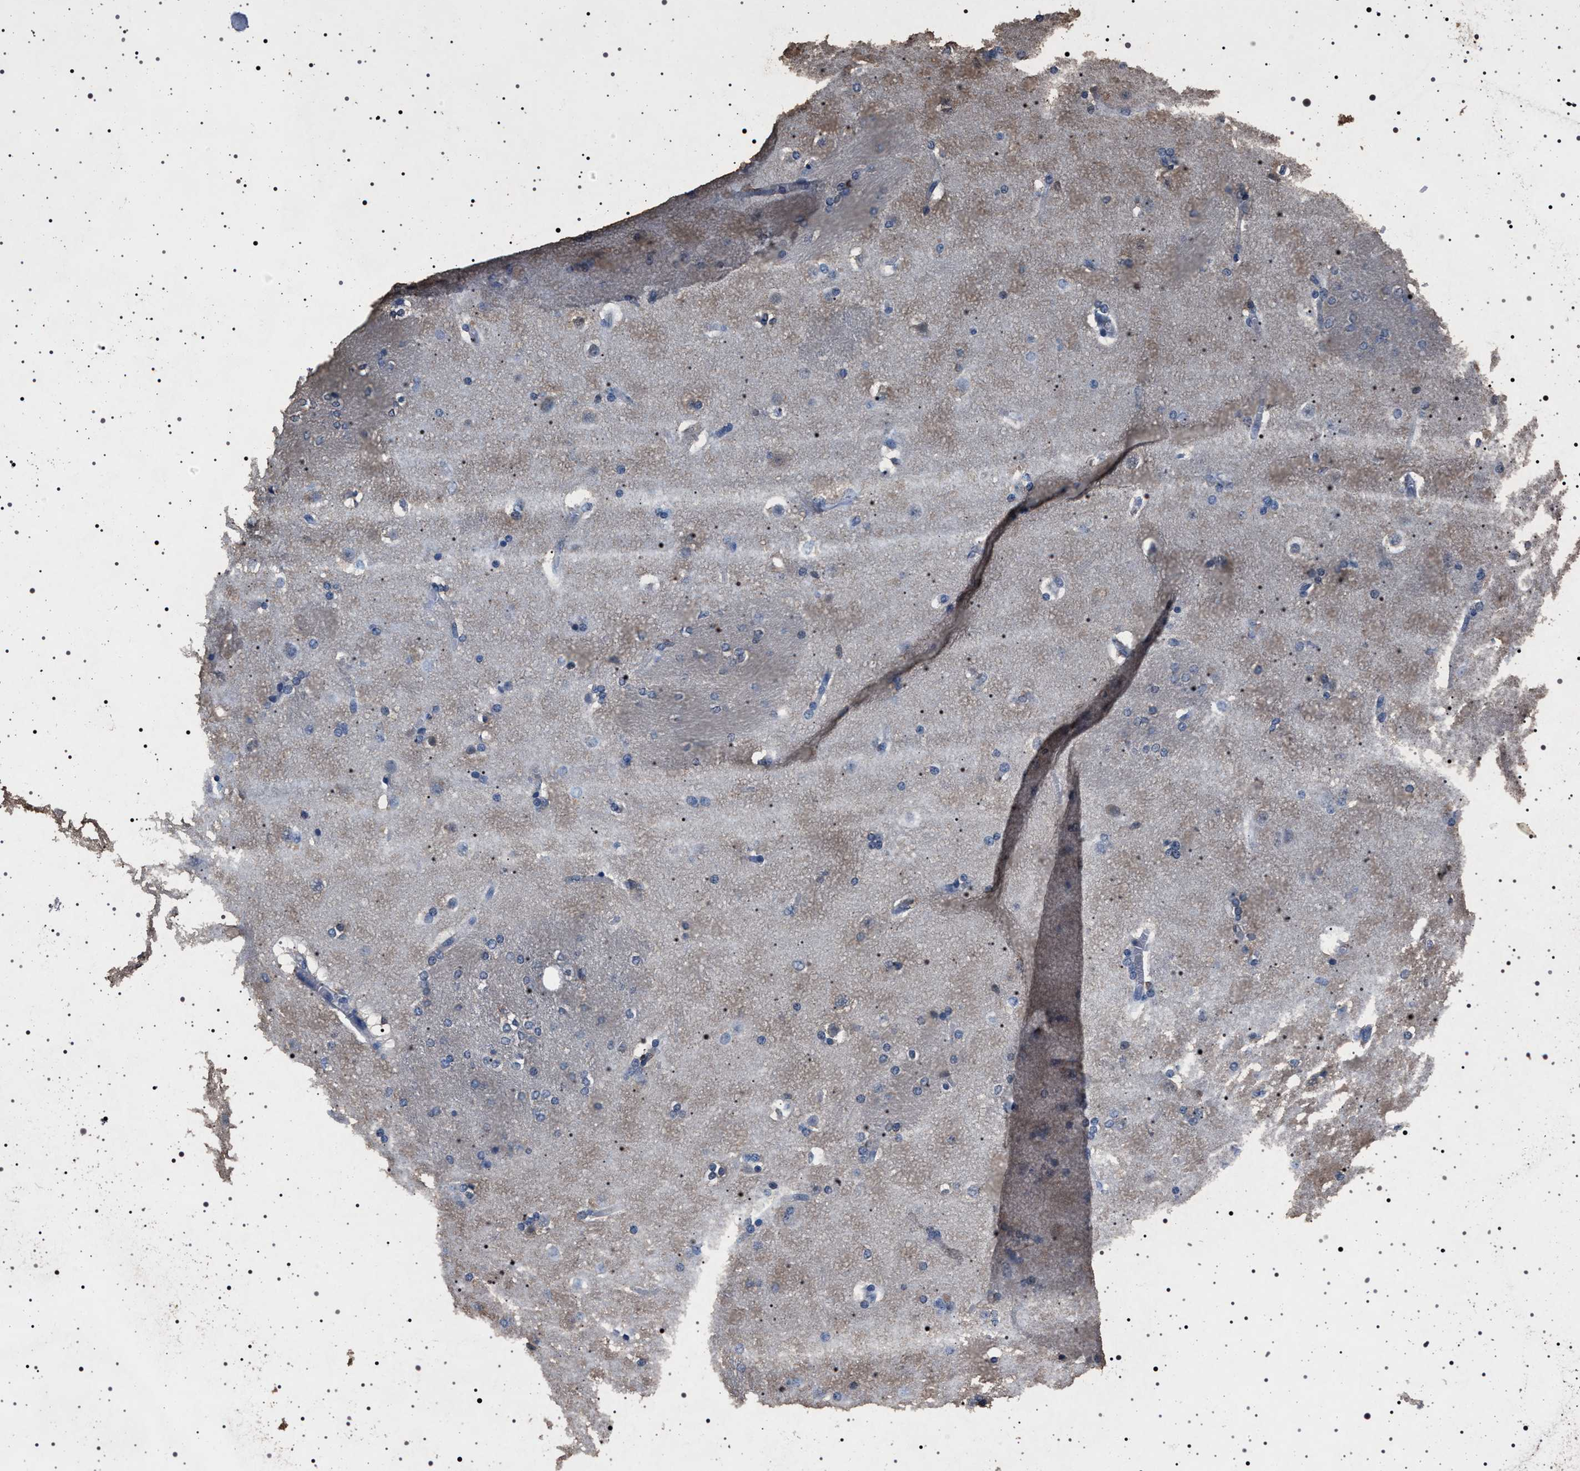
{"staining": {"intensity": "weak", "quantity": "<25%", "location": "cytoplasmic/membranous"}, "tissue": "caudate", "cell_type": "Glial cells", "image_type": "normal", "snomed": [{"axis": "morphology", "description": "Normal tissue, NOS"}, {"axis": "topography", "description": "Lateral ventricle wall"}], "caption": "Immunohistochemistry (IHC) photomicrograph of unremarkable caudate: human caudate stained with DAB (3,3'-diaminobenzidine) reveals no significant protein positivity in glial cells.", "gene": "SMAP2", "patient": {"sex": "female", "age": 19}}